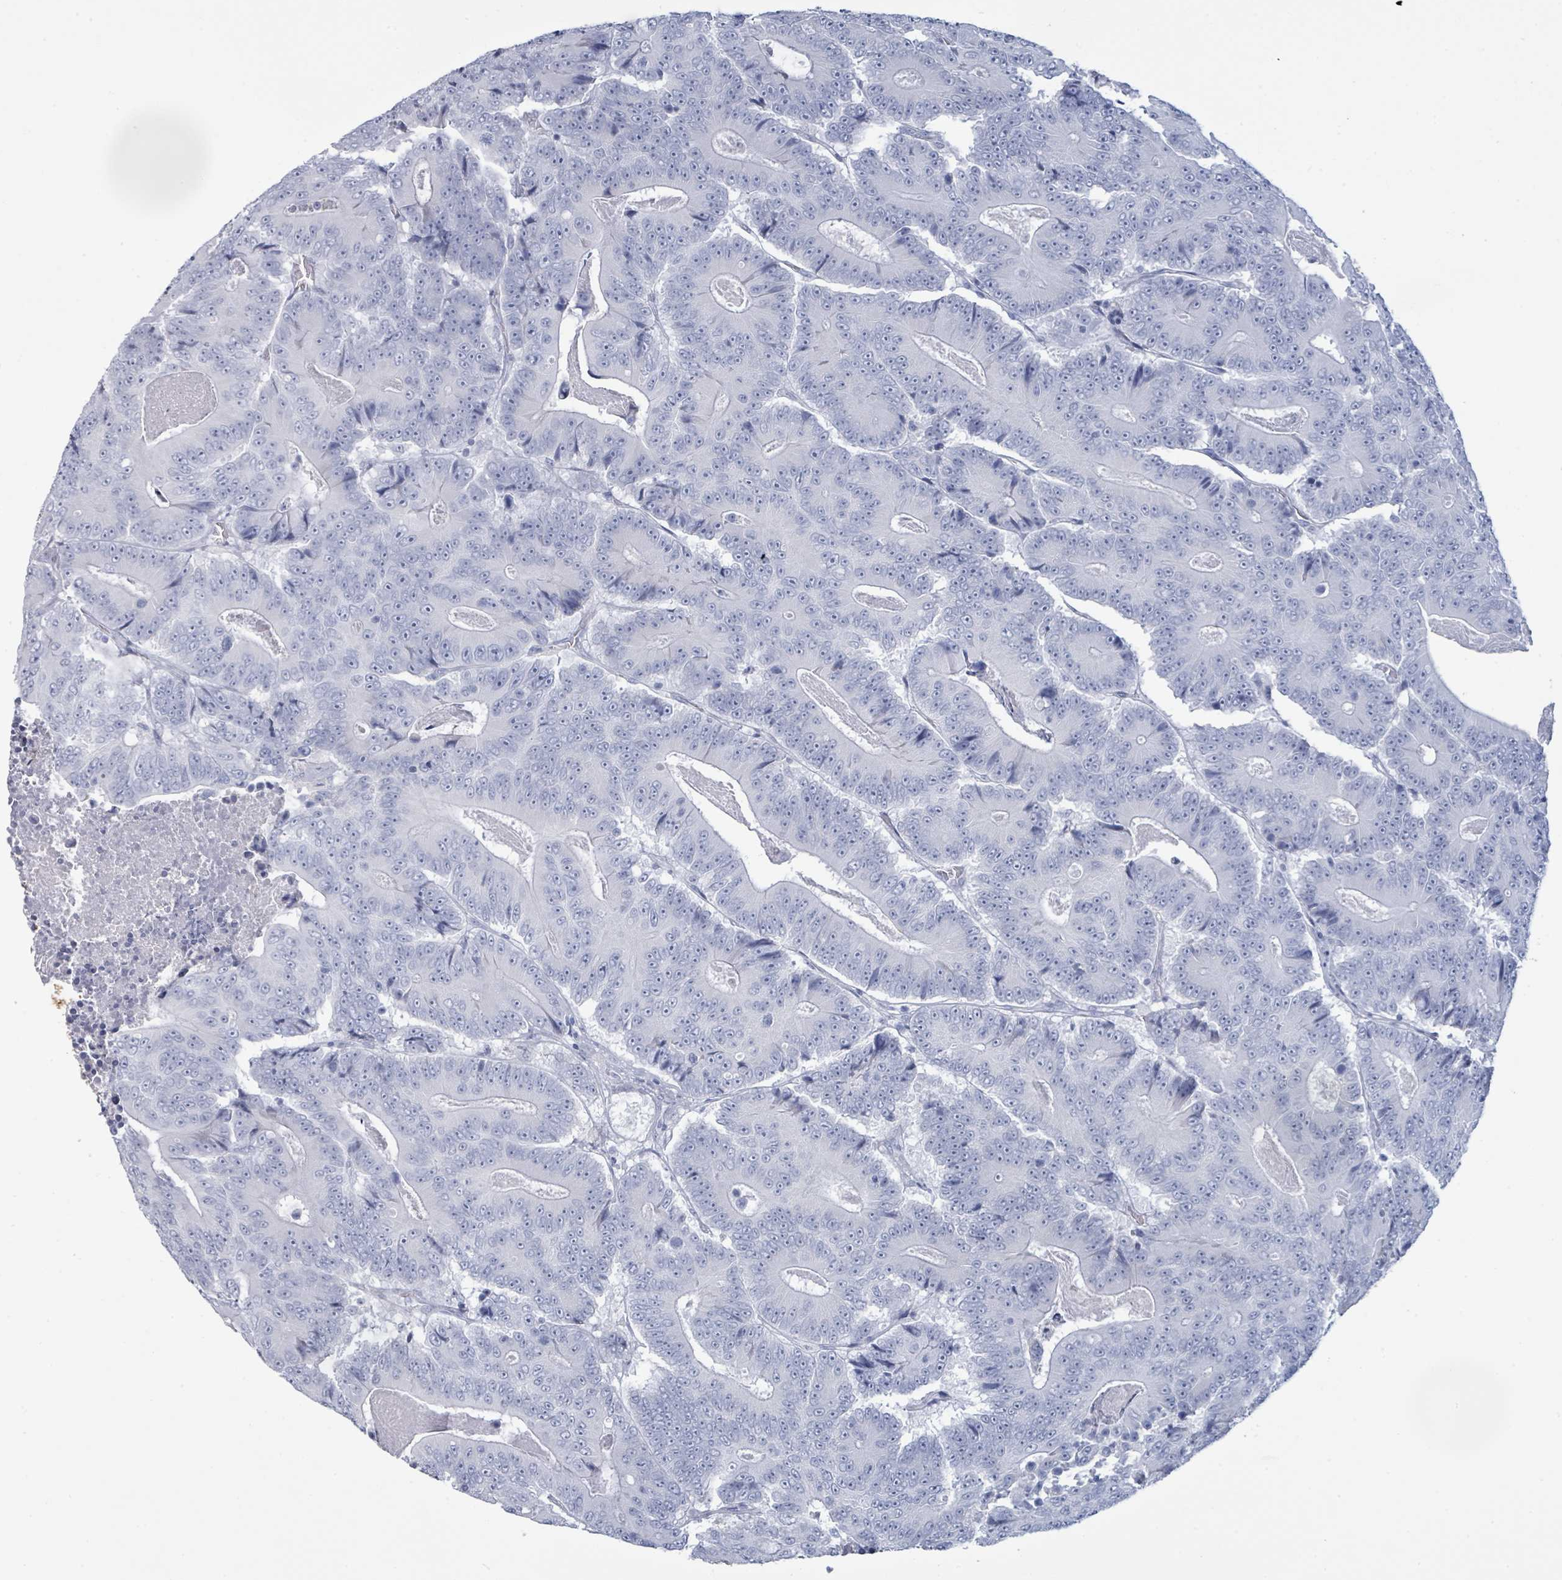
{"staining": {"intensity": "negative", "quantity": "none", "location": "none"}, "tissue": "colorectal cancer", "cell_type": "Tumor cells", "image_type": "cancer", "snomed": [{"axis": "morphology", "description": "Adenocarcinoma, NOS"}, {"axis": "topography", "description": "Colon"}], "caption": "Colorectal cancer (adenocarcinoma) was stained to show a protein in brown. There is no significant staining in tumor cells.", "gene": "PGA3", "patient": {"sex": "male", "age": 83}}